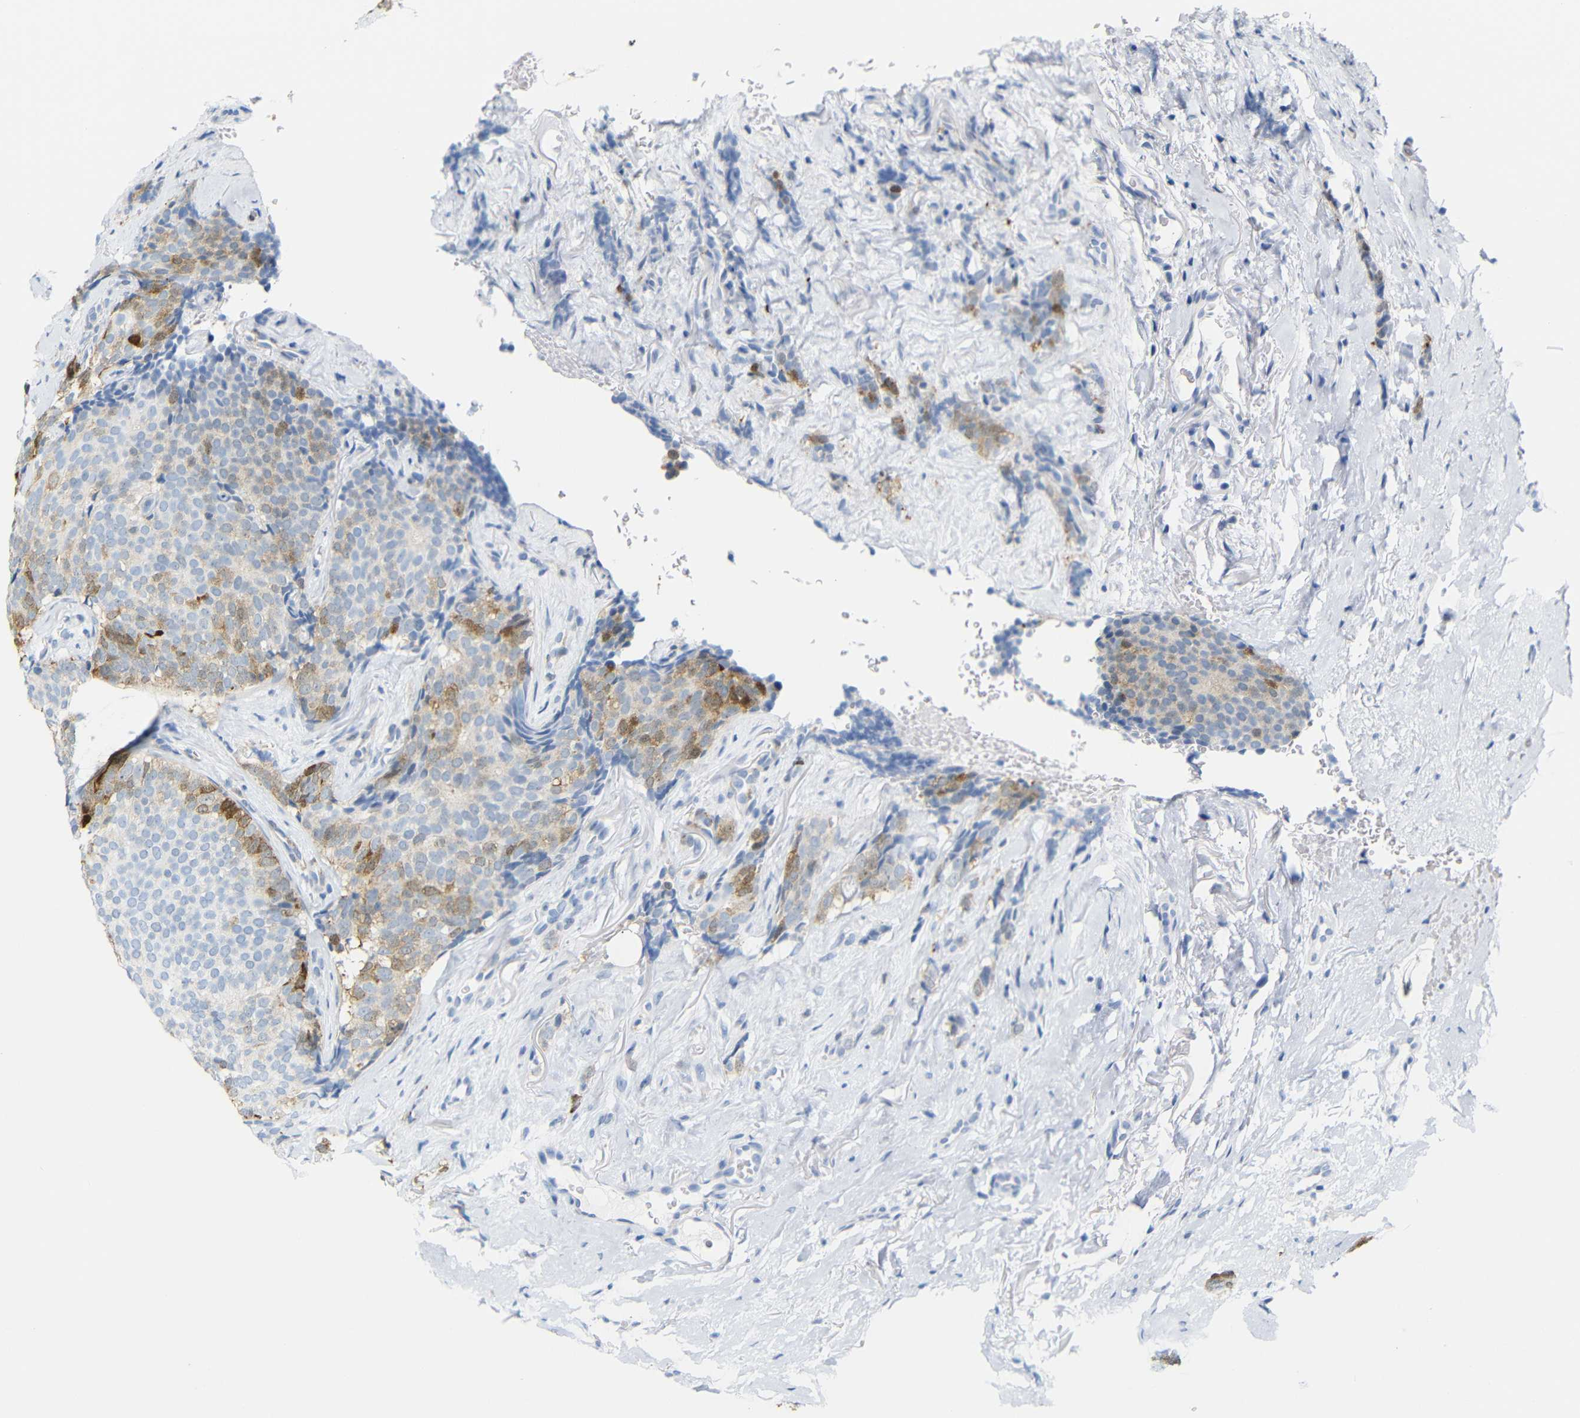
{"staining": {"intensity": "moderate", "quantity": ">75%", "location": "cytoplasmic/membranous"}, "tissue": "breast cancer", "cell_type": "Tumor cells", "image_type": "cancer", "snomed": [{"axis": "morphology", "description": "Lobular carcinoma"}, {"axis": "topography", "description": "Skin"}, {"axis": "topography", "description": "Breast"}], "caption": "A brown stain labels moderate cytoplasmic/membranous staining of a protein in breast cancer tumor cells.", "gene": "MT1A", "patient": {"sex": "female", "age": 46}}